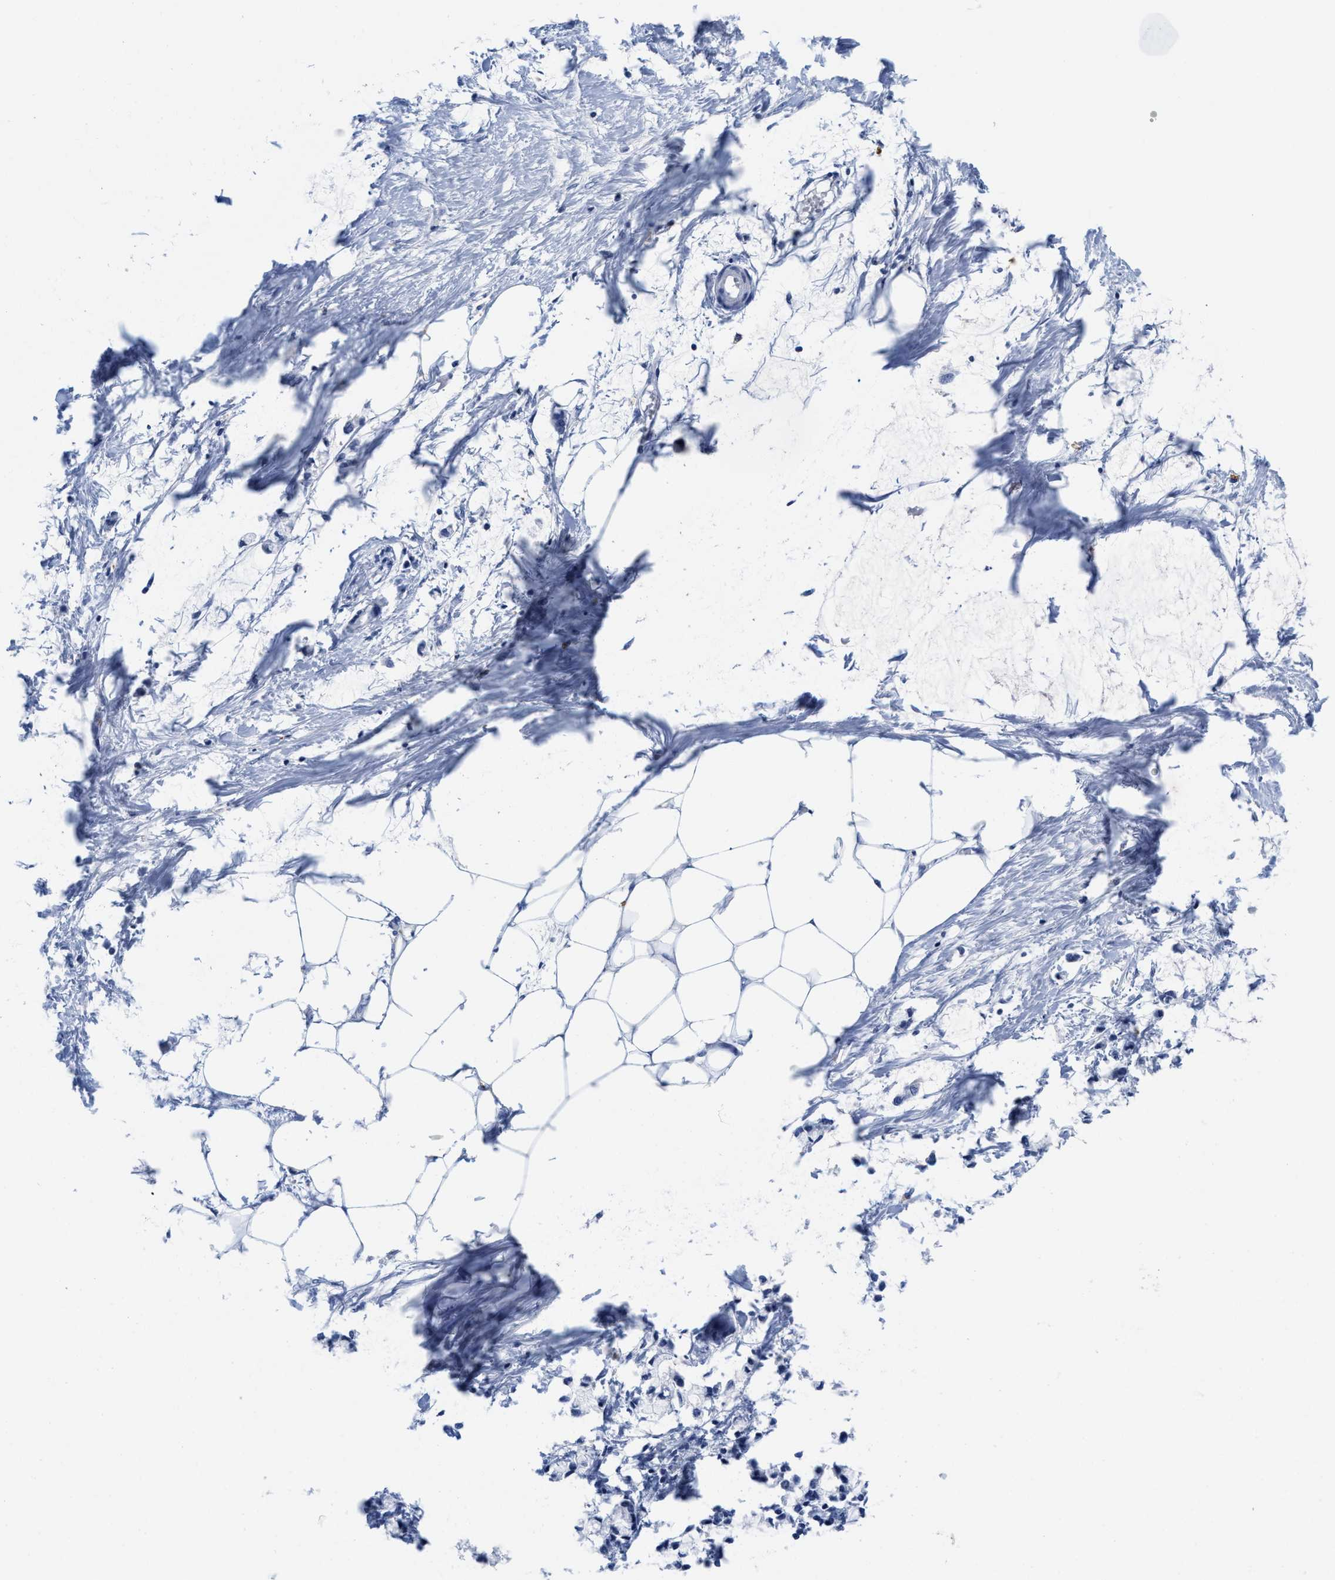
{"staining": {"intensity": "negative", "quantity": "none", "location": "none"}, "tissue": "adipose tissue", "cell_type": "Adipocytes", "image_type": "normal", "snomed": [{"axis": "morphology", "description": "Normal tissue, NOS"}, {"axis": "morphology", "description": "Adenocarcinoma, NOS"}, {"axis": "topography", "description": "Colon"}, {"axis": "topography", "description": "Peripheral nerve tissue"}], "caption": "Human adipose tissue stained for a protein using immunohistochemistry reveals no expression in adipocytes.", "gene": "TTC3", "patient": {"sex": "male", "age": 14}}